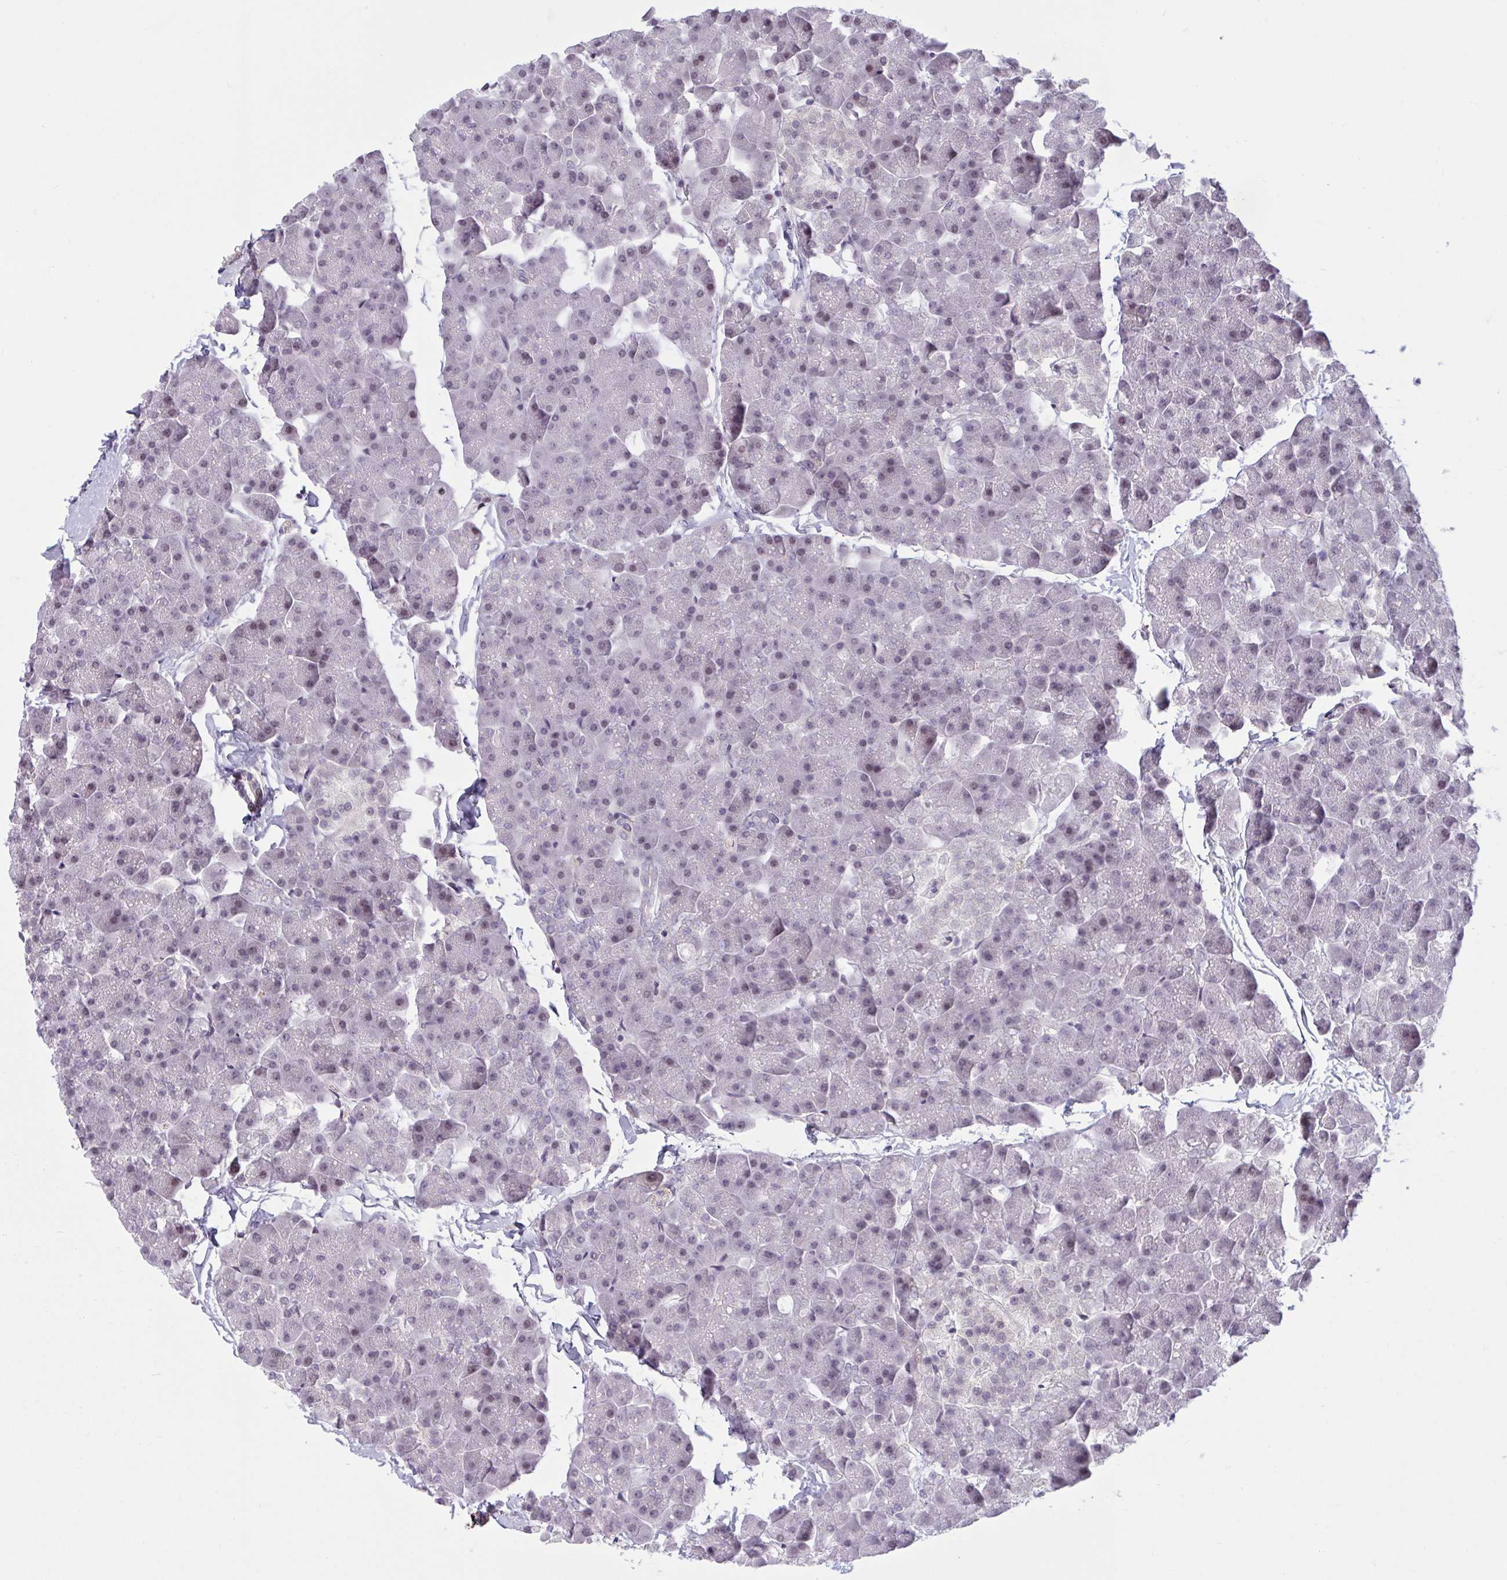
{"staining": {"intensity": "weak", "quantity": "25%-75%", "location": "nuclear"}, "tissue": "pancreas", "cell_type": "Exocrine glandular cells", "image_type": "normal", "snomed": [{"axis": "morphology", "description": "Normal tissue, NOS"}, {"axis": "topography", "description": "Pancreas"}], "caption": "This is an image of immunohistochemistry (IHC) staining of unremarkable pancreas, which shows weak expression in the nuclear of exocrine glandular cells.", "gene": "ZNF414", "patient": {"sex": "male", "age": 35}}